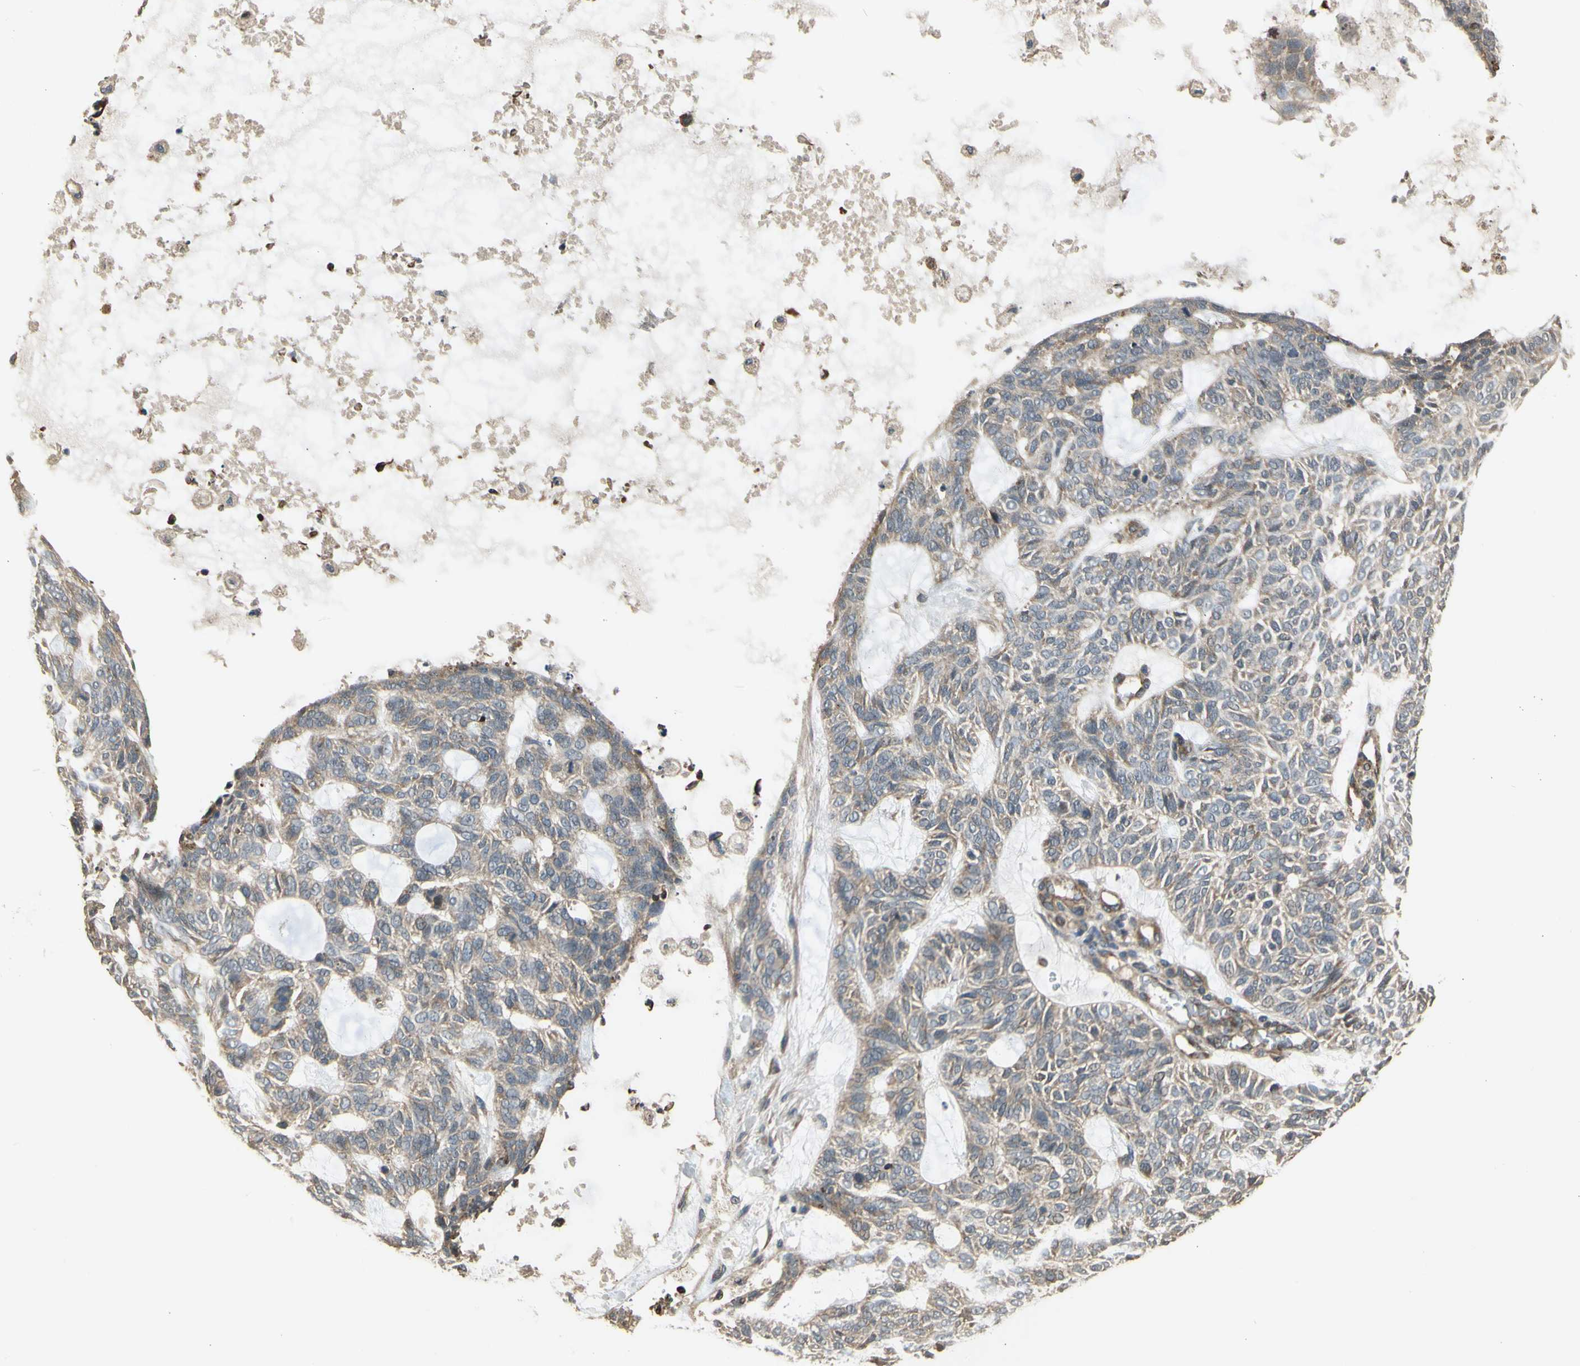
{"staining": {"intensity": "weak", "quantity": "<25%", "location": "cytoplasmic/membranous"}, "tissue": "skin cancer", "cell_type": "Tumor cells", "image_type": "cancer", "snomed": [{"axis": "morphology", "description": "Basal cell carcinoma"}, {"axis": "topography", "description": "Skin"}], "caption": "IHC of skin cancer (basal cell carcinoma) exhibits no expression in tumor cells. The staining was performed using DAB (3,3'-diaminobenzidine) to visualize the protein expression in brown, while the nuclei were stained in blue with hematoxylin (Magnification: 20x).", "gene": "EFNB2", "patient": {"sex": "male", "age": 87}}